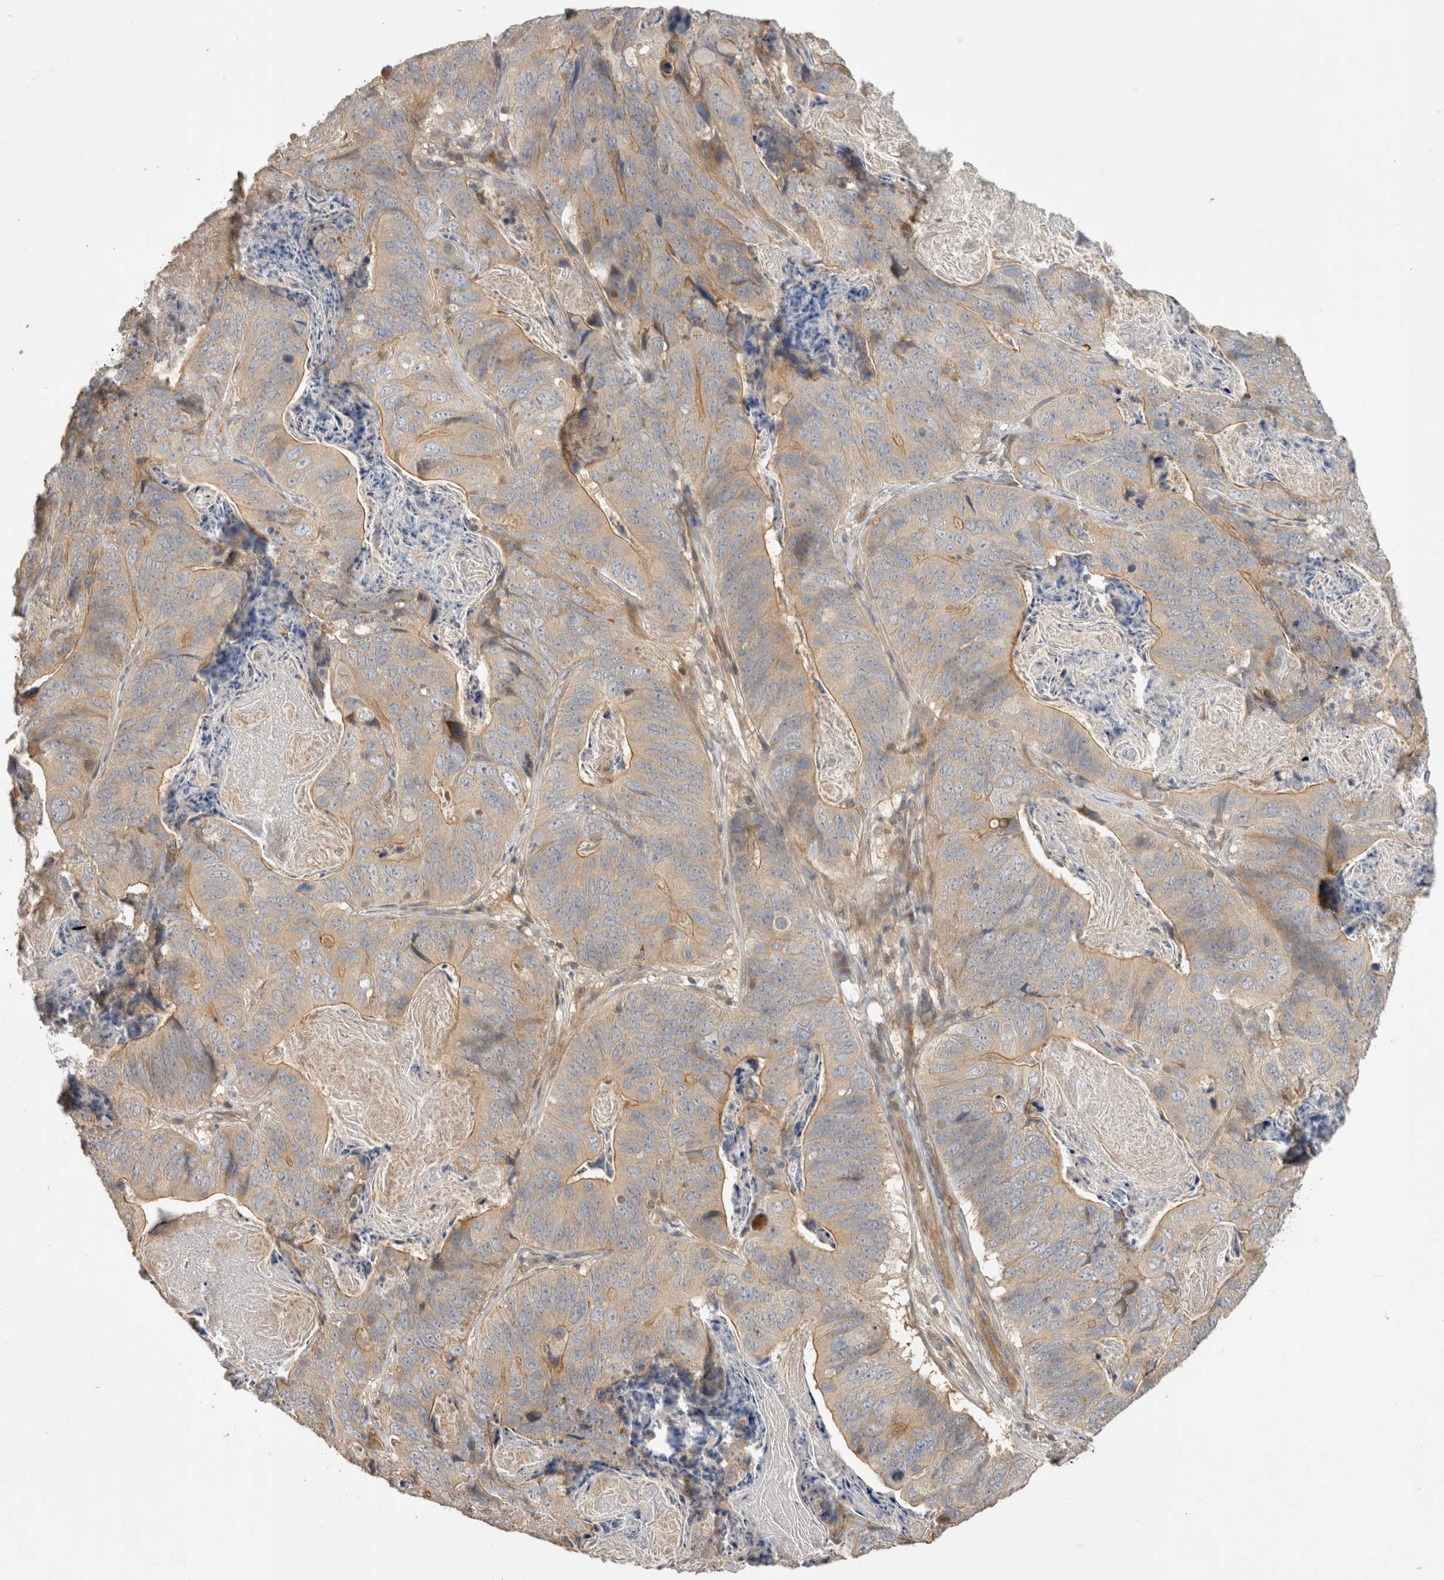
{"staining": {"intensity": "weak", "quantity": "<25%", "location": "cytoplasmic/membranous"}, "tissue": "stomach cancer", "cell_type": "Tumor cells", "image_type": "cancer", "snomed": [{"axis": "morphology", "description": "Normal tissue, NOS"}, {"axis": "morphology", "description": "Adenocarcinoma, NOS"}, {"axis": "topography", "description": "Stomach"}], "caption": "Stomach adenocarcinoma stained for a protein using immunohistochemistry shows no expression tumor cells.", "gene": "PPP1R42", "patient": {"sex": "female", "age": 89}}